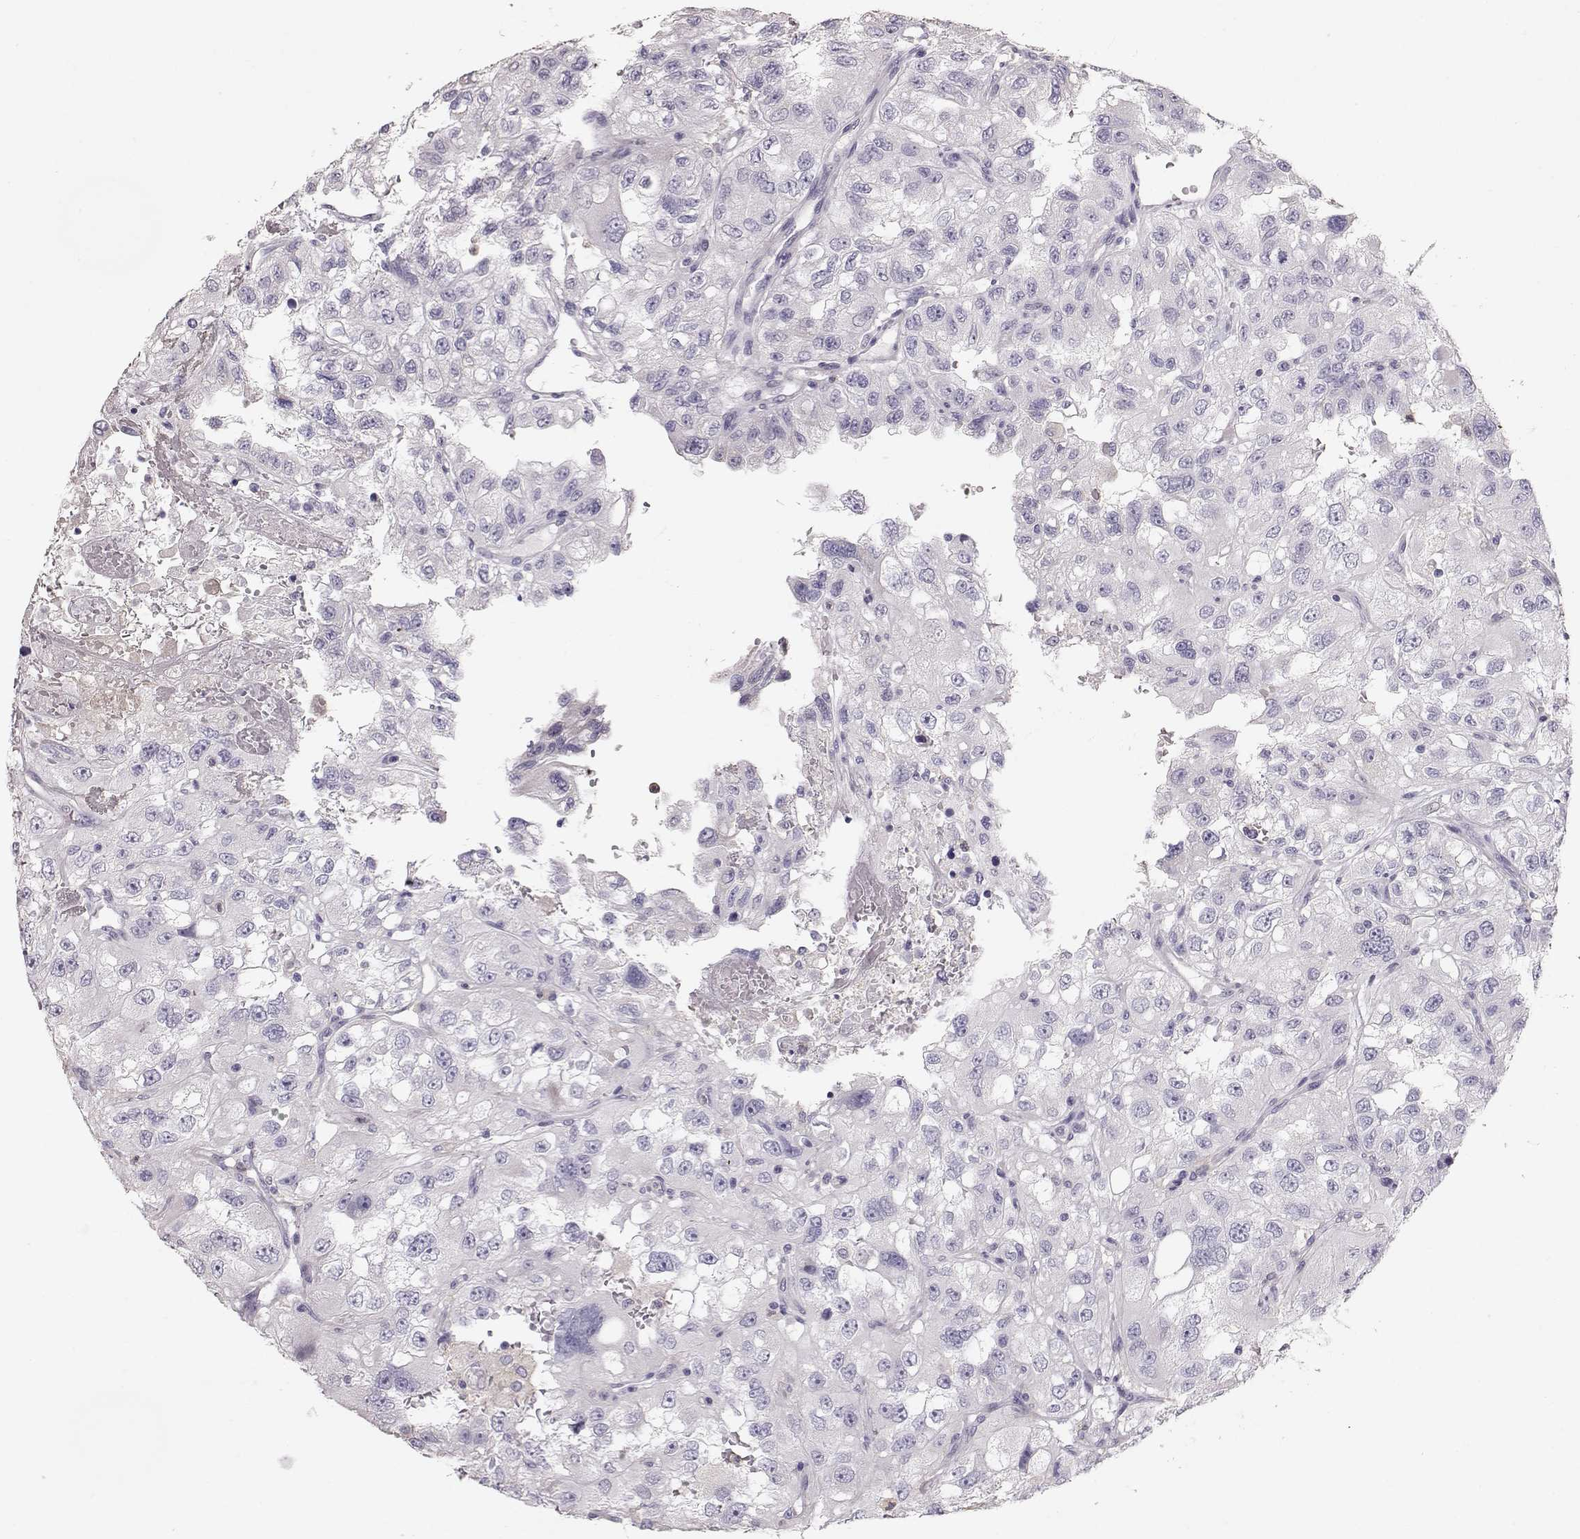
{"staining": {"intensity": "negative", "quantity": "none", "location": "none"}, "tissue": "renal cancer", "cell_type": "Tumor cells", "image_type": "cancer", "snomed": [{"axis": "morphology", "description": "Adenocarcinoma, NOS"}, {"axis": "topography", "description": "Kidney"}], "caption": "Renal cancer (adenocarcinoma) was stained to show a protein in brown. There is no significant positivity in tumor cells.", "gene": "POU1F1", "patient": {"sex": "male", "age": 64}}